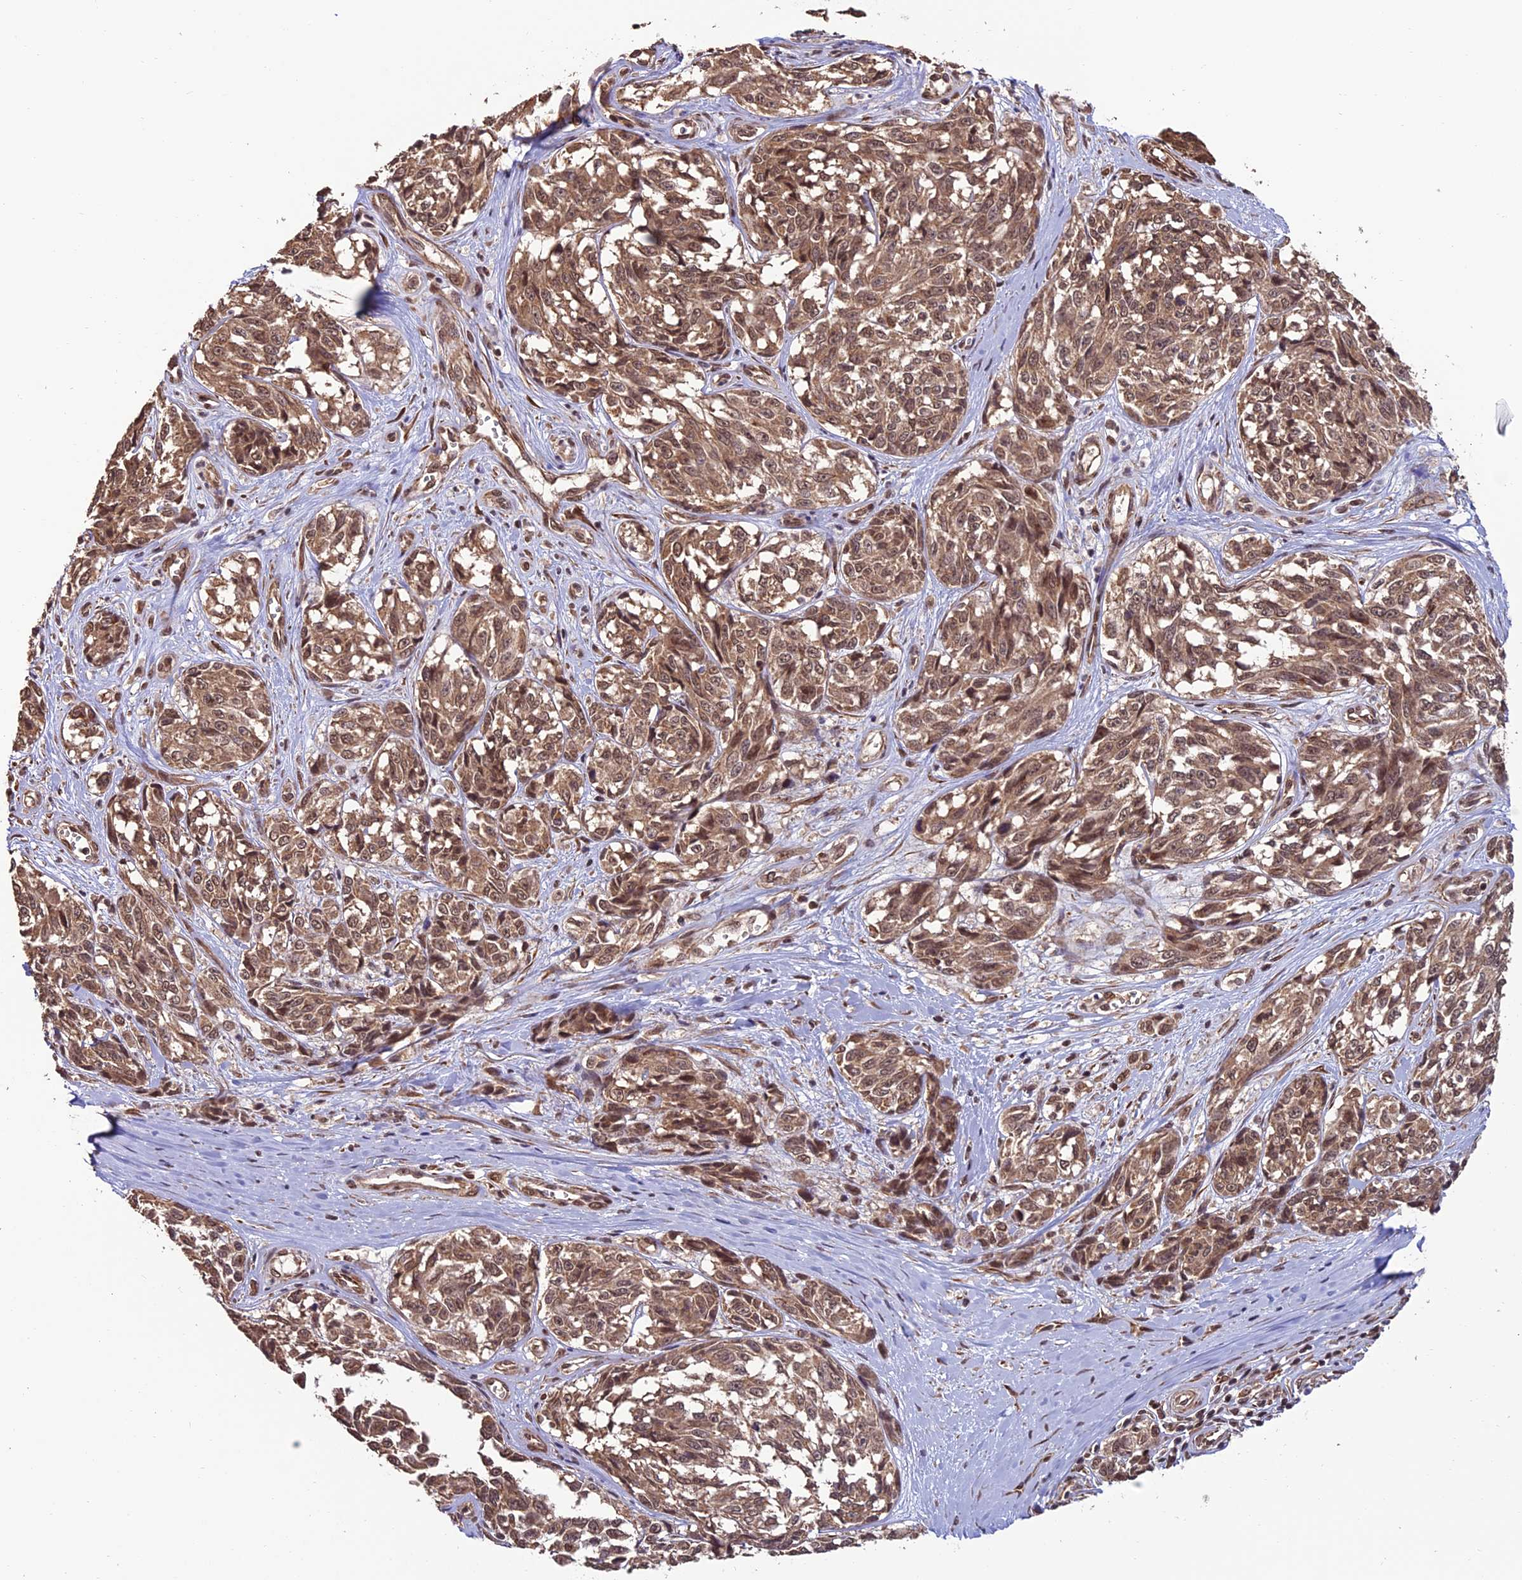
{"staining": {"intensity": "moderate", "quantity": ">75%", "location": "cytoplasmic/membranous,nuclear"}, "tissue": "melanoma", "cell_type": "Tumor cells", "image_type": "cancer", "snomed": [{"axis": "morphology", "description": "Malignant melanoma, NOS"}, {"axis": "topography", "description": "Skin"}], "caption": "A medium amount of moderate cytoplasmic/membranous and nuclear positivity is present in approximately >75% of tumor cells in melanoma tissue. (Stains: DAB (3,3'-diaminobenzidine) in brown, nuclei in blue, Microscopy: brightfield microscopy at high magnification).", "gene": "CABIN1", "patient": {"sex": "female", "age": 64}}